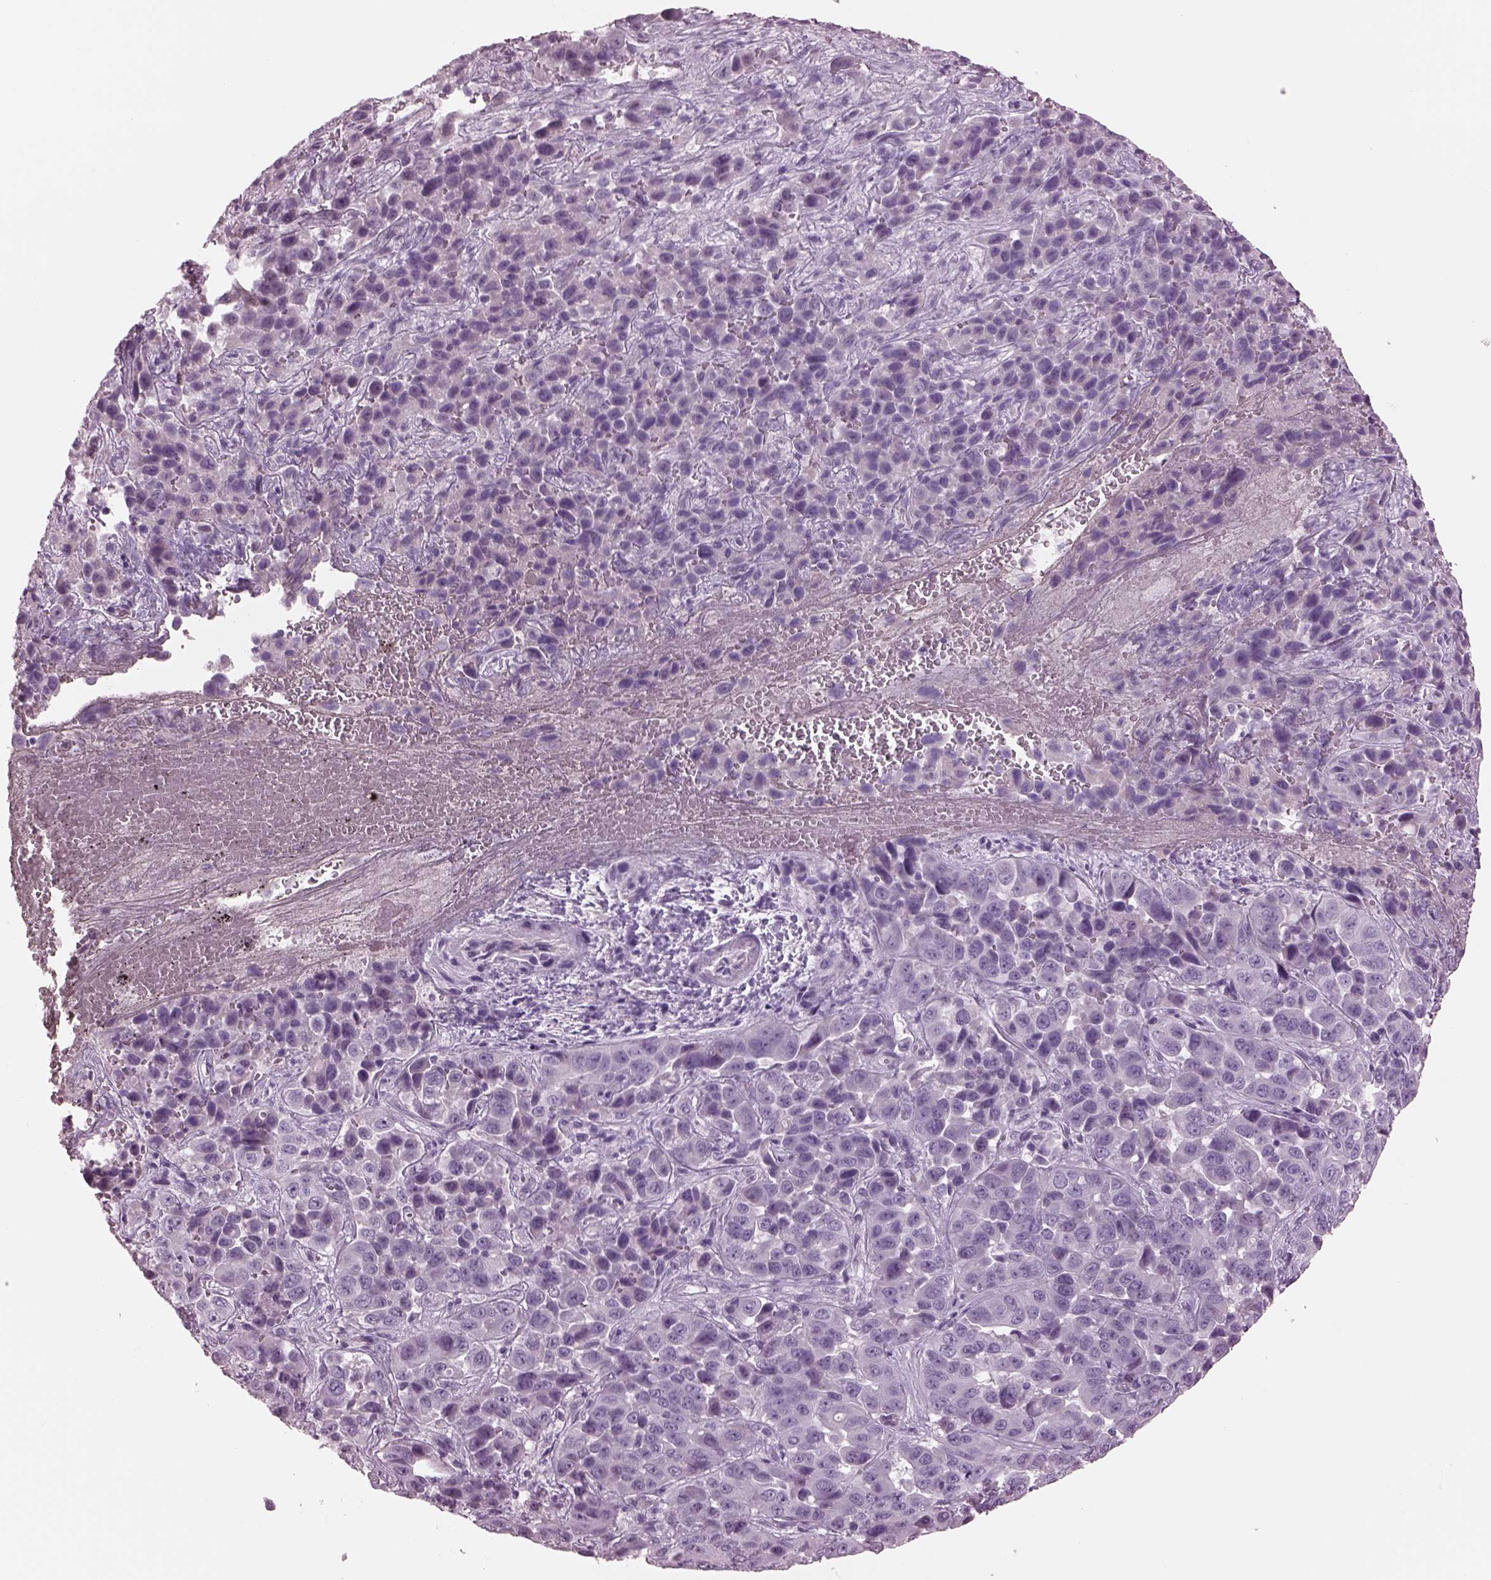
{"staining": {"intensity": "negative", "quantity": "none", "location": "none"}, "tissue": "liver cancer", "cell_type": "Tumor cells", "image_type": "cancer", "snomed": [{"axis": "morphology", "description": "Cholangiocarcinoma"}, {"axis": "topography", "description": "Liver"}], "caption": "Human liver cancer stained for a protein using immunohistochemistry demonstrates no staining in tumor cells.", "gene": "CYLC1", "patient": {"sex": "female", "age": 52}}